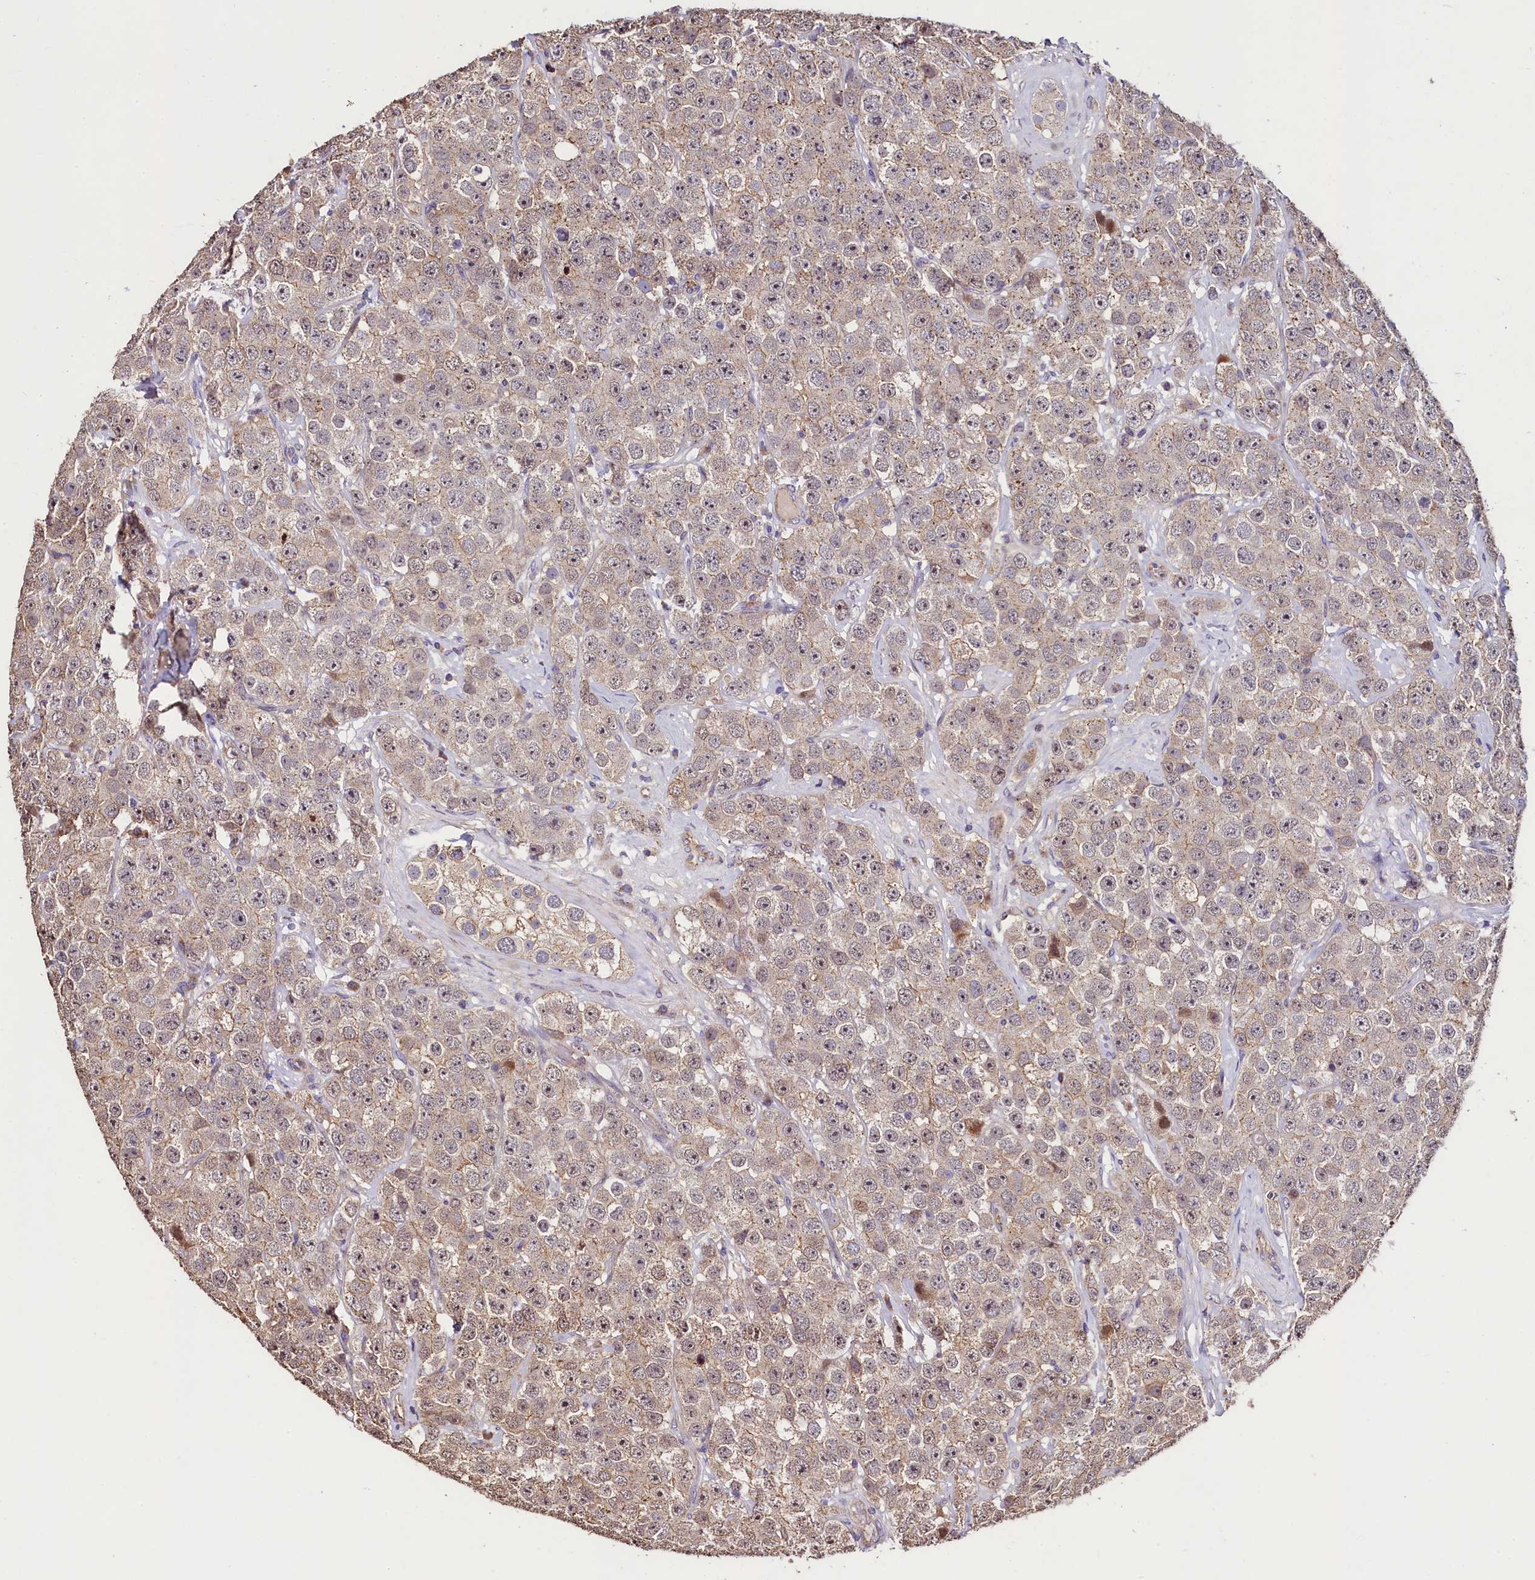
{"staining": {"intensity": "weak", "quantity": "25%-75%", "location": "cytoplasmic/membranous"}, "tissue": "testis cancer", "cell_type": "Tumor cells", "image_type": "cancer", "snomed": [{"axis": "morphology", "description": "Seminoma, NOS"}, {"axis": "topography", "description": "Testis"}], "caption": "Approximately 25%-75% of tumor cells in testis cancer exhibit weak cytoplasmic/membranous protein positivity as visualized by brown immunohistochemical staining.", "gene": "PALM", "patient": {"sex": "male", "age": 28}}